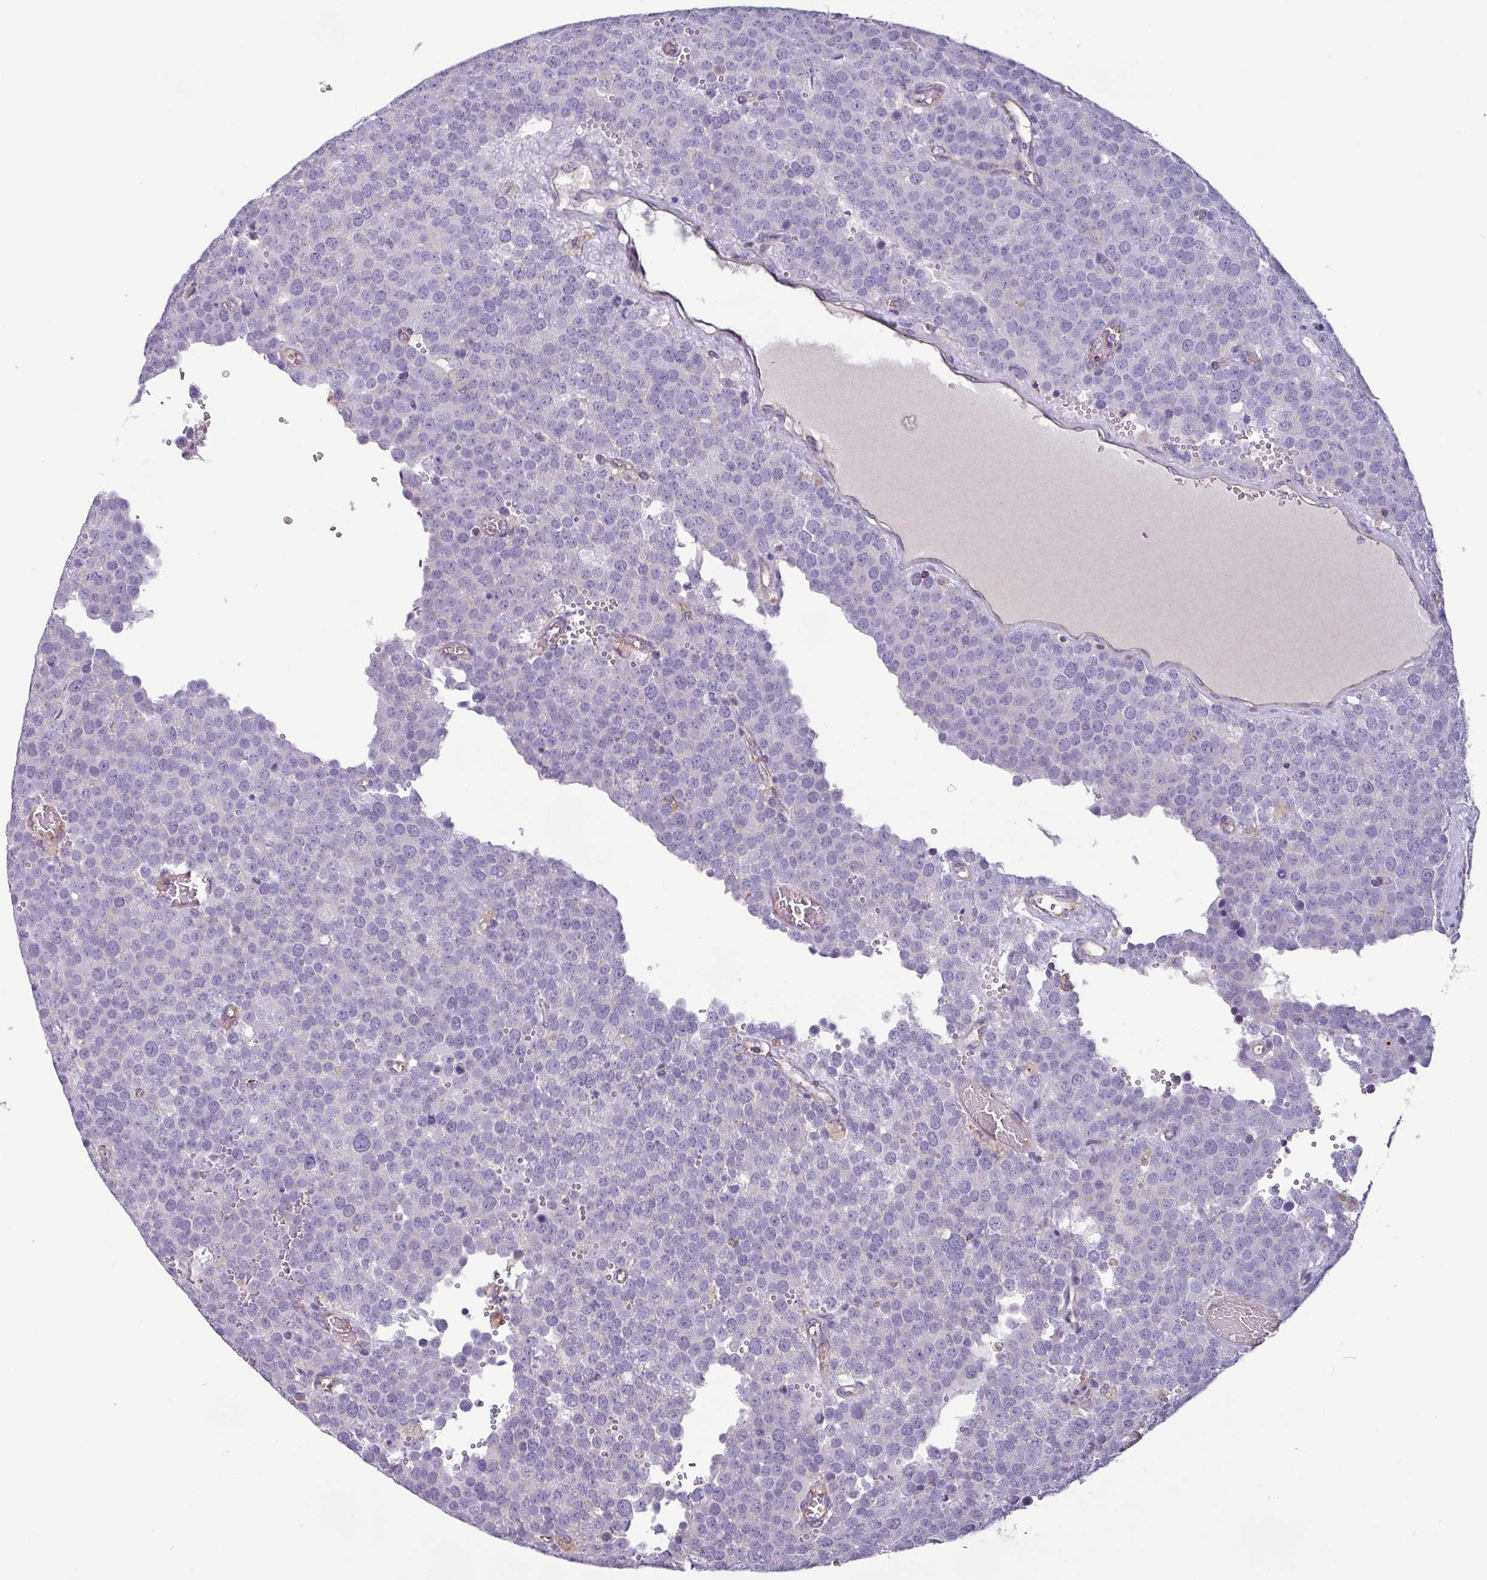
{"staining": {"intensity": "negative", "quantity": "none", "location": "none"}, "tissue": "testis cancer", "cell_type": "Tumor cells", "image_type": "cancer", "snomed": [{"axis": "morphology", "description": "Normal tissue, NOS"}, {"axis": "morphology", "description": "Seminoma, NOS"}, {"axis": "topography", "description": "Testis"}], "caption": "DAB immunohistochemical staining of testis seminoma demonstrates no significant expression in tumor cells.", "gene": "CAMK1", "patient": {"sex": "male", "age": 71}}